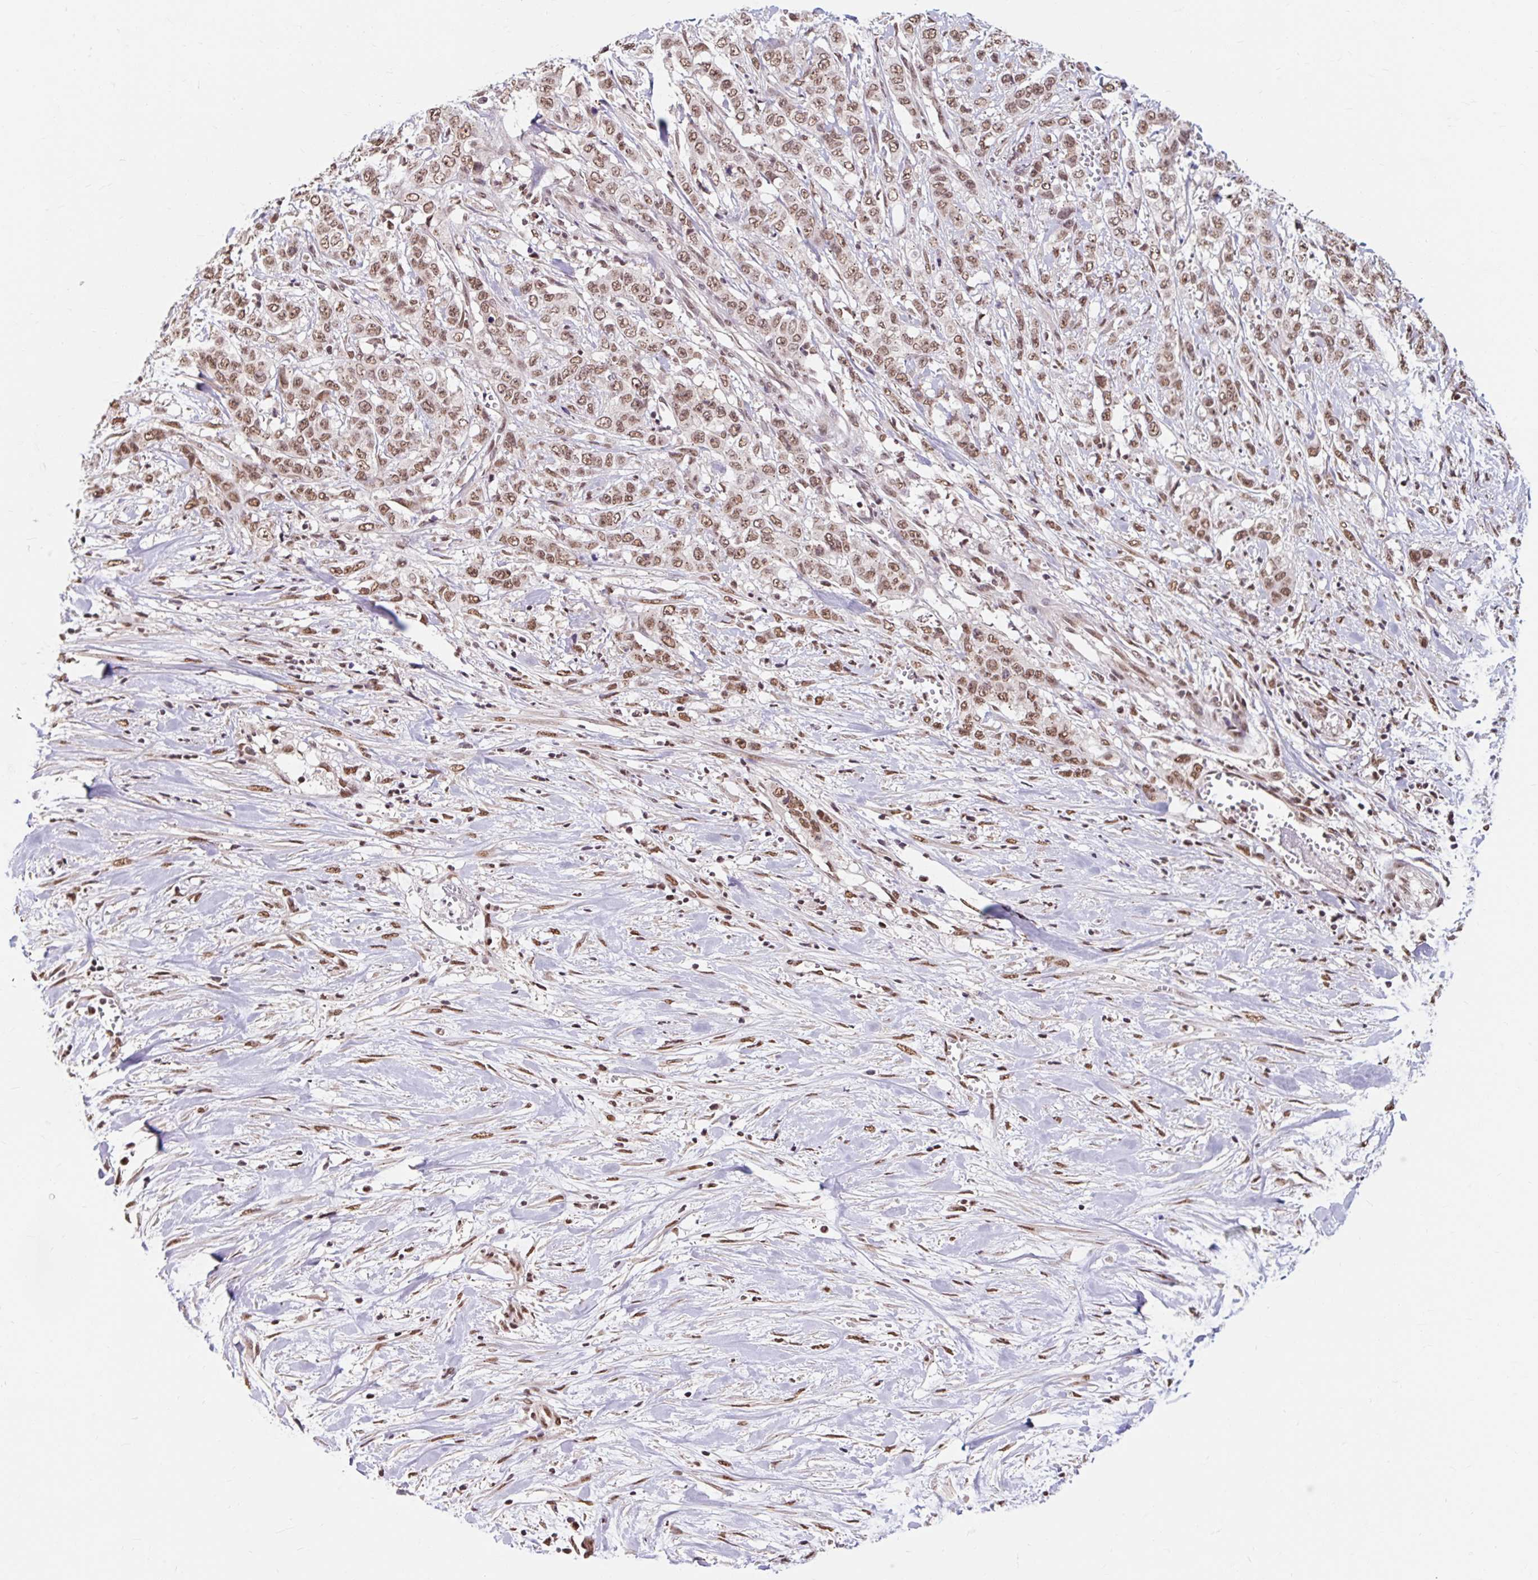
{"staining": {"intensity": "moderate", "quantity": ">75%", "location": "nuclear"}, "tissue": "stomach cancer", "cell_type": "Tumor cells", "image_type": "cancer", "snomed": [{"axis": "morphology", "description": "Adenocarcinoma, NOS"}, {"axis": "topography", "description": "Stomach, upper"}], "caption": "Stomach cancer (adenocarcinoma) stained with immunohistochemistry (IHC) demonstrates moderate nuclear staining in approximately >75% of tumor cells.", "gene": "BICRA", "patient": {"sex": "male", "age": 62}}